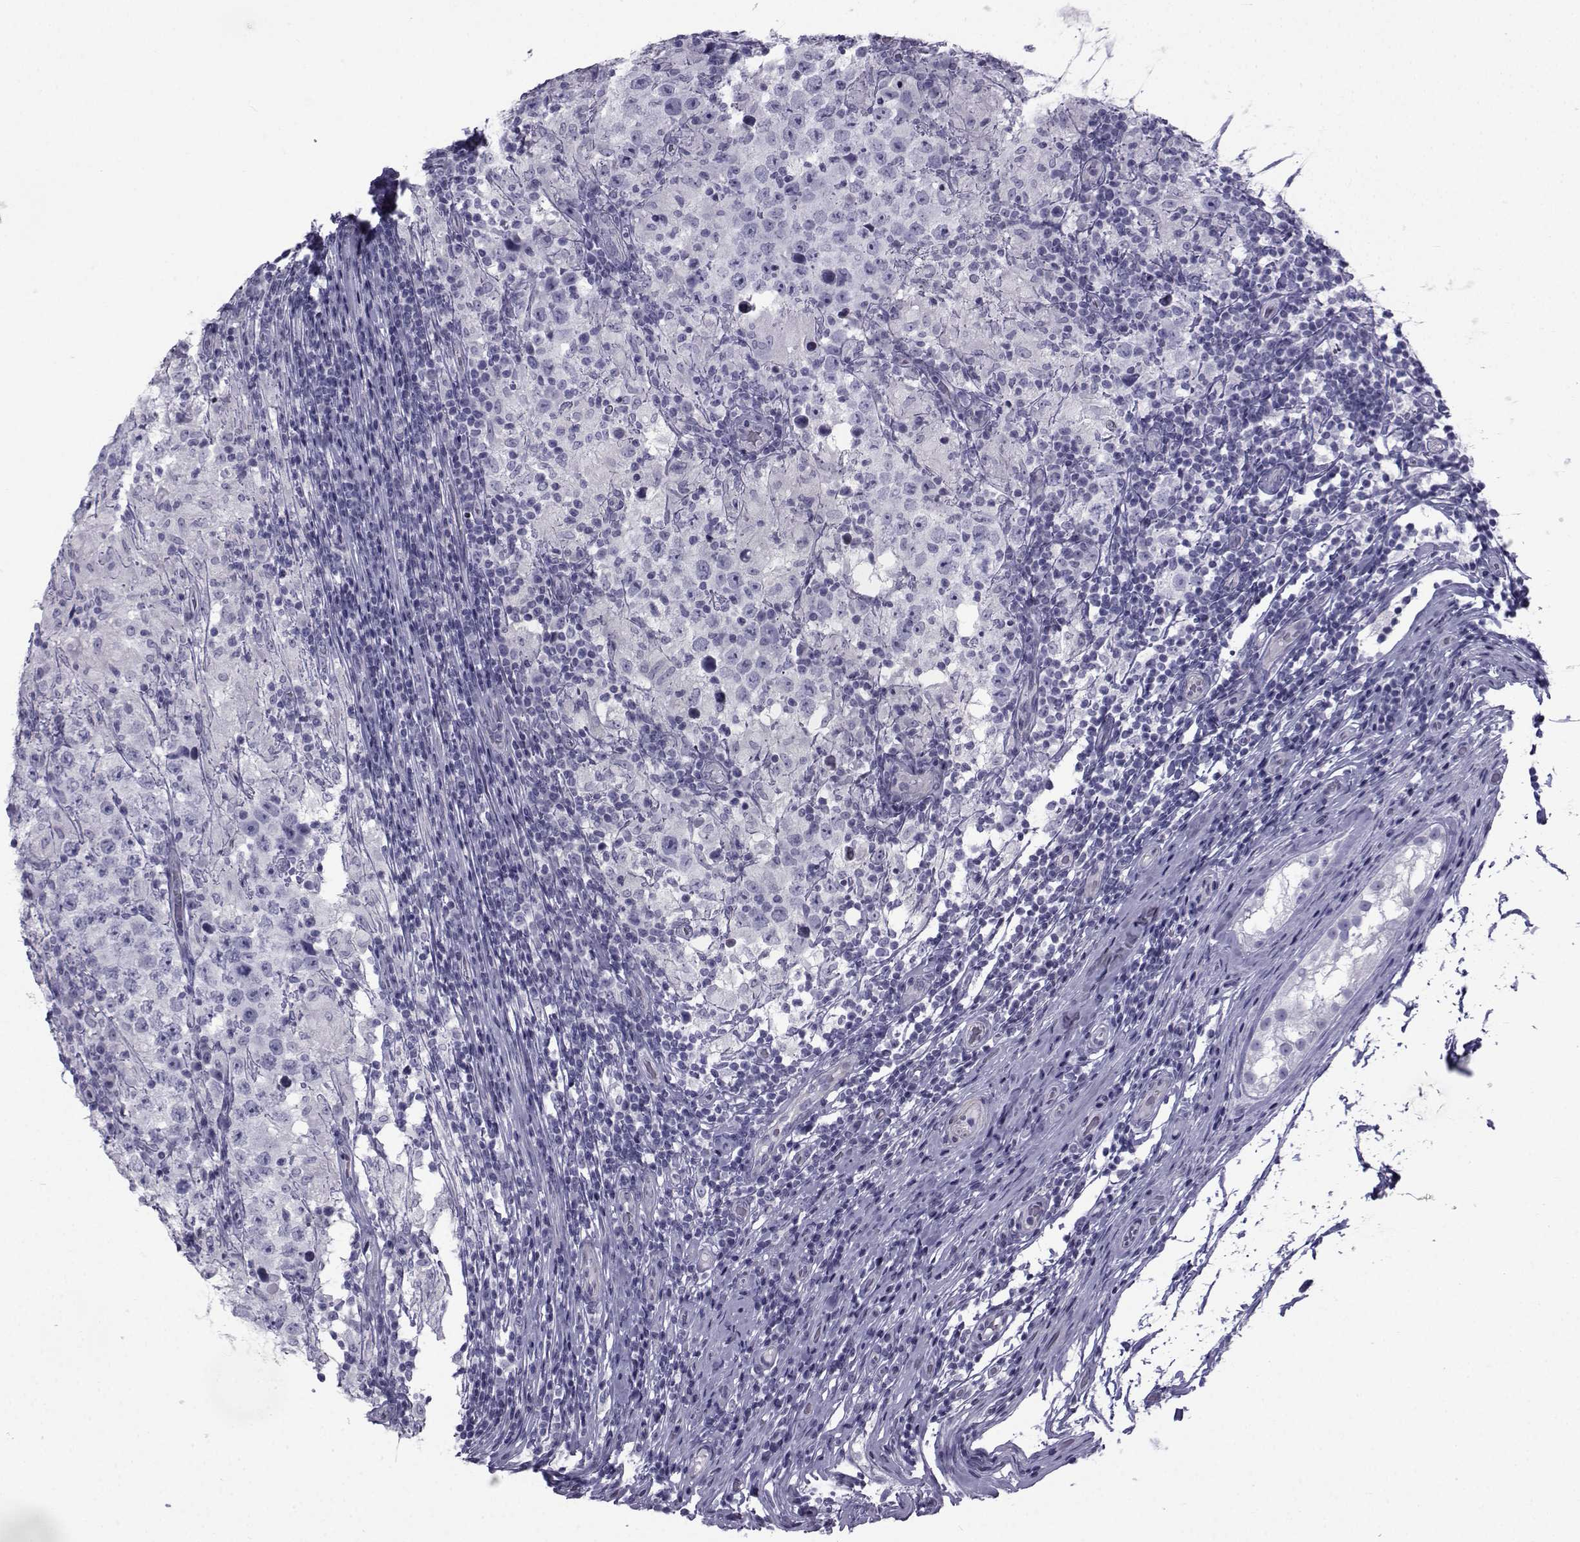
{"staining": {"intensity": "negative", "quantity": "none", "location": "none"}, "tissue": "testis cancer", "cell_type": "Tumor cells", "image_type": "cancer", "snomed": [{"axis": "morphology", "description": "Seminoma, NOS"}, {"axis": "morphology", "description": "Carcinoma, Embryonal, NOS"}, {"axis": "topography", "description": "Testis"}], "caption": "This histopathology image is of testis cancer (seminoma) stained with immunohistochemistry to label a protein in brown with the nuclei are counter-stained blue. There is no positivity in tumor cells.", "gene": "SPANXD", "patient": {"sex": "male", "age": 41}}